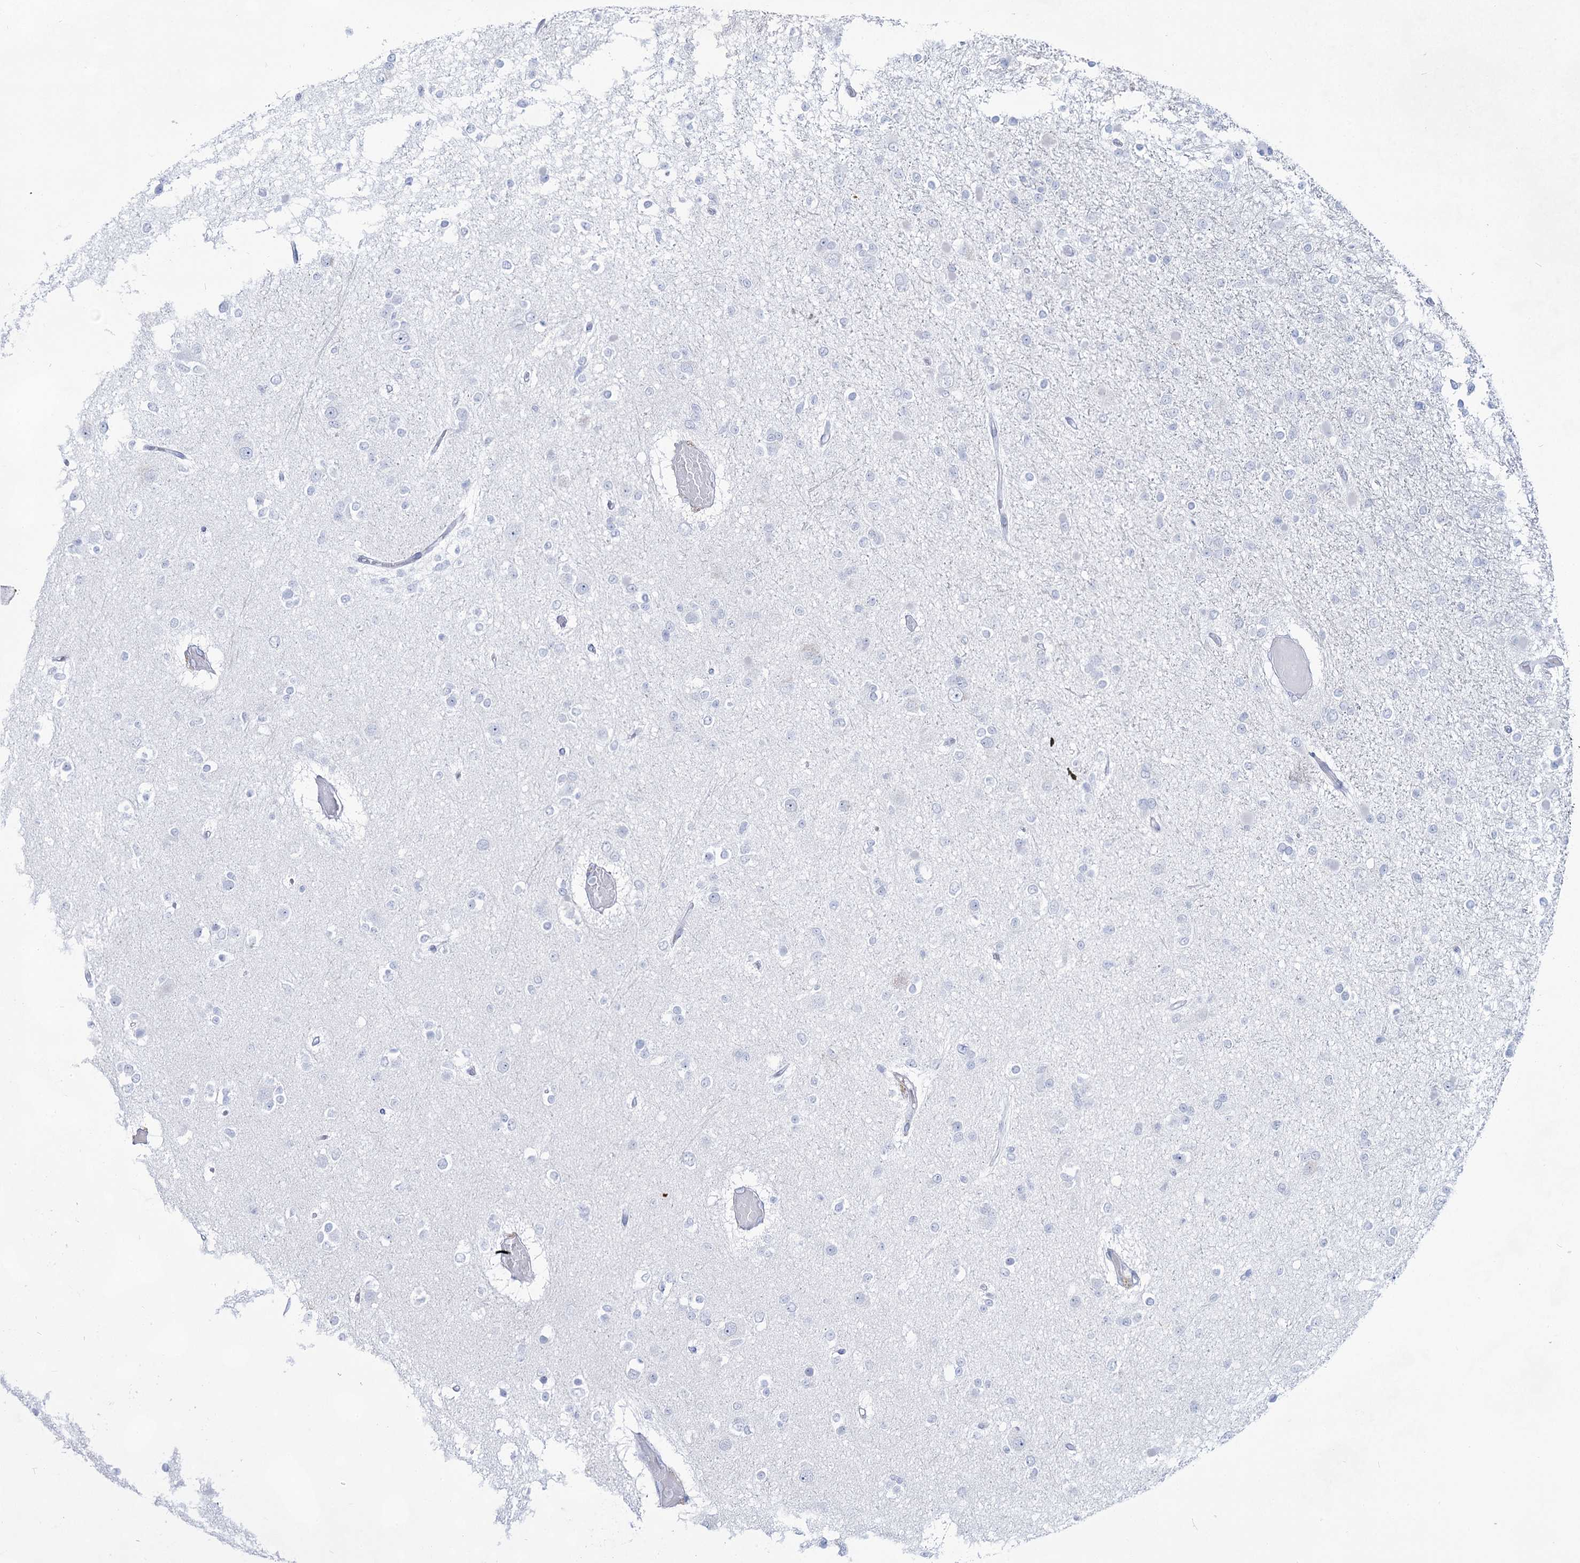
{"staining": {"intensity": "negative", "quantity": "none", "location": "none"}, "tissue": "glioma", "cell_type": "Tumor cells", "image_type": "cancer", "snomed": [{"axis": "morphology", "description": "Glioma, malignant, Low grade"}, {"axis": "topography", "description": "Brain"}], "caption": "IHC of human glioma reveals no expression in tumor cells.", "gene": "ACRV1", "patient": {"sex": "female", "age": 22}}